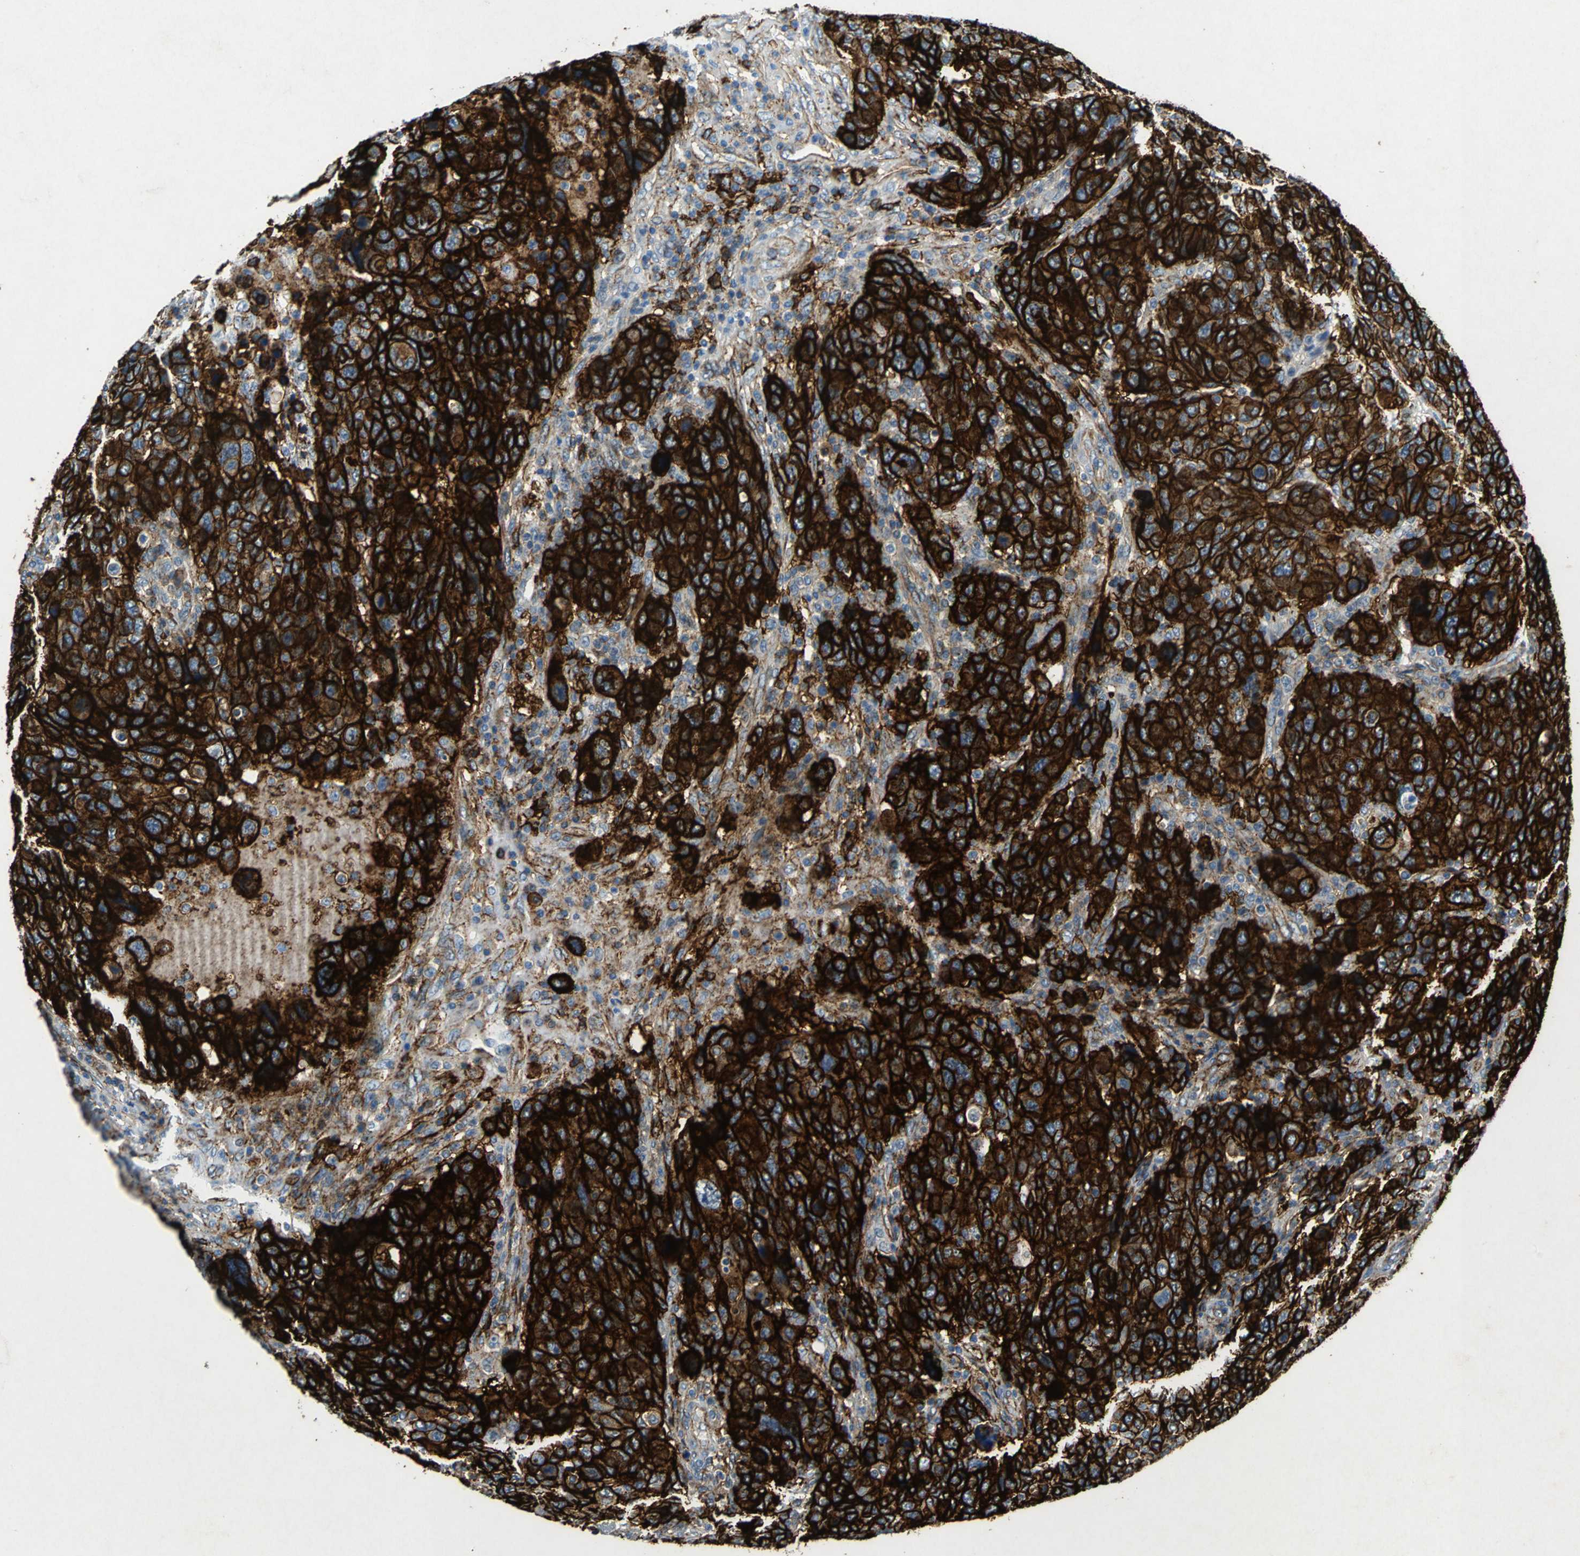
{"staining": {"intensity": "strong", "quantity": ">75%", "location": "cytoplasmic/membranous"}, "tissue": "breast cancer", "cell_type": "Tumor cells", "image_type": "cancer", "snomed": [{"axis": "morphology", "description": "Duct carcinoma"}, {"axis": "topography", "description": "Breast"}], "caption": "Breast cancer stained with IHC demonstrates strong cytoplasmic/membranous positivity in approximately >75% of tumor cells. (IHC, brightfield microscopy, high magnification).", "gene": "RPS13", "patient": {"sex": "female", "age": 37}}